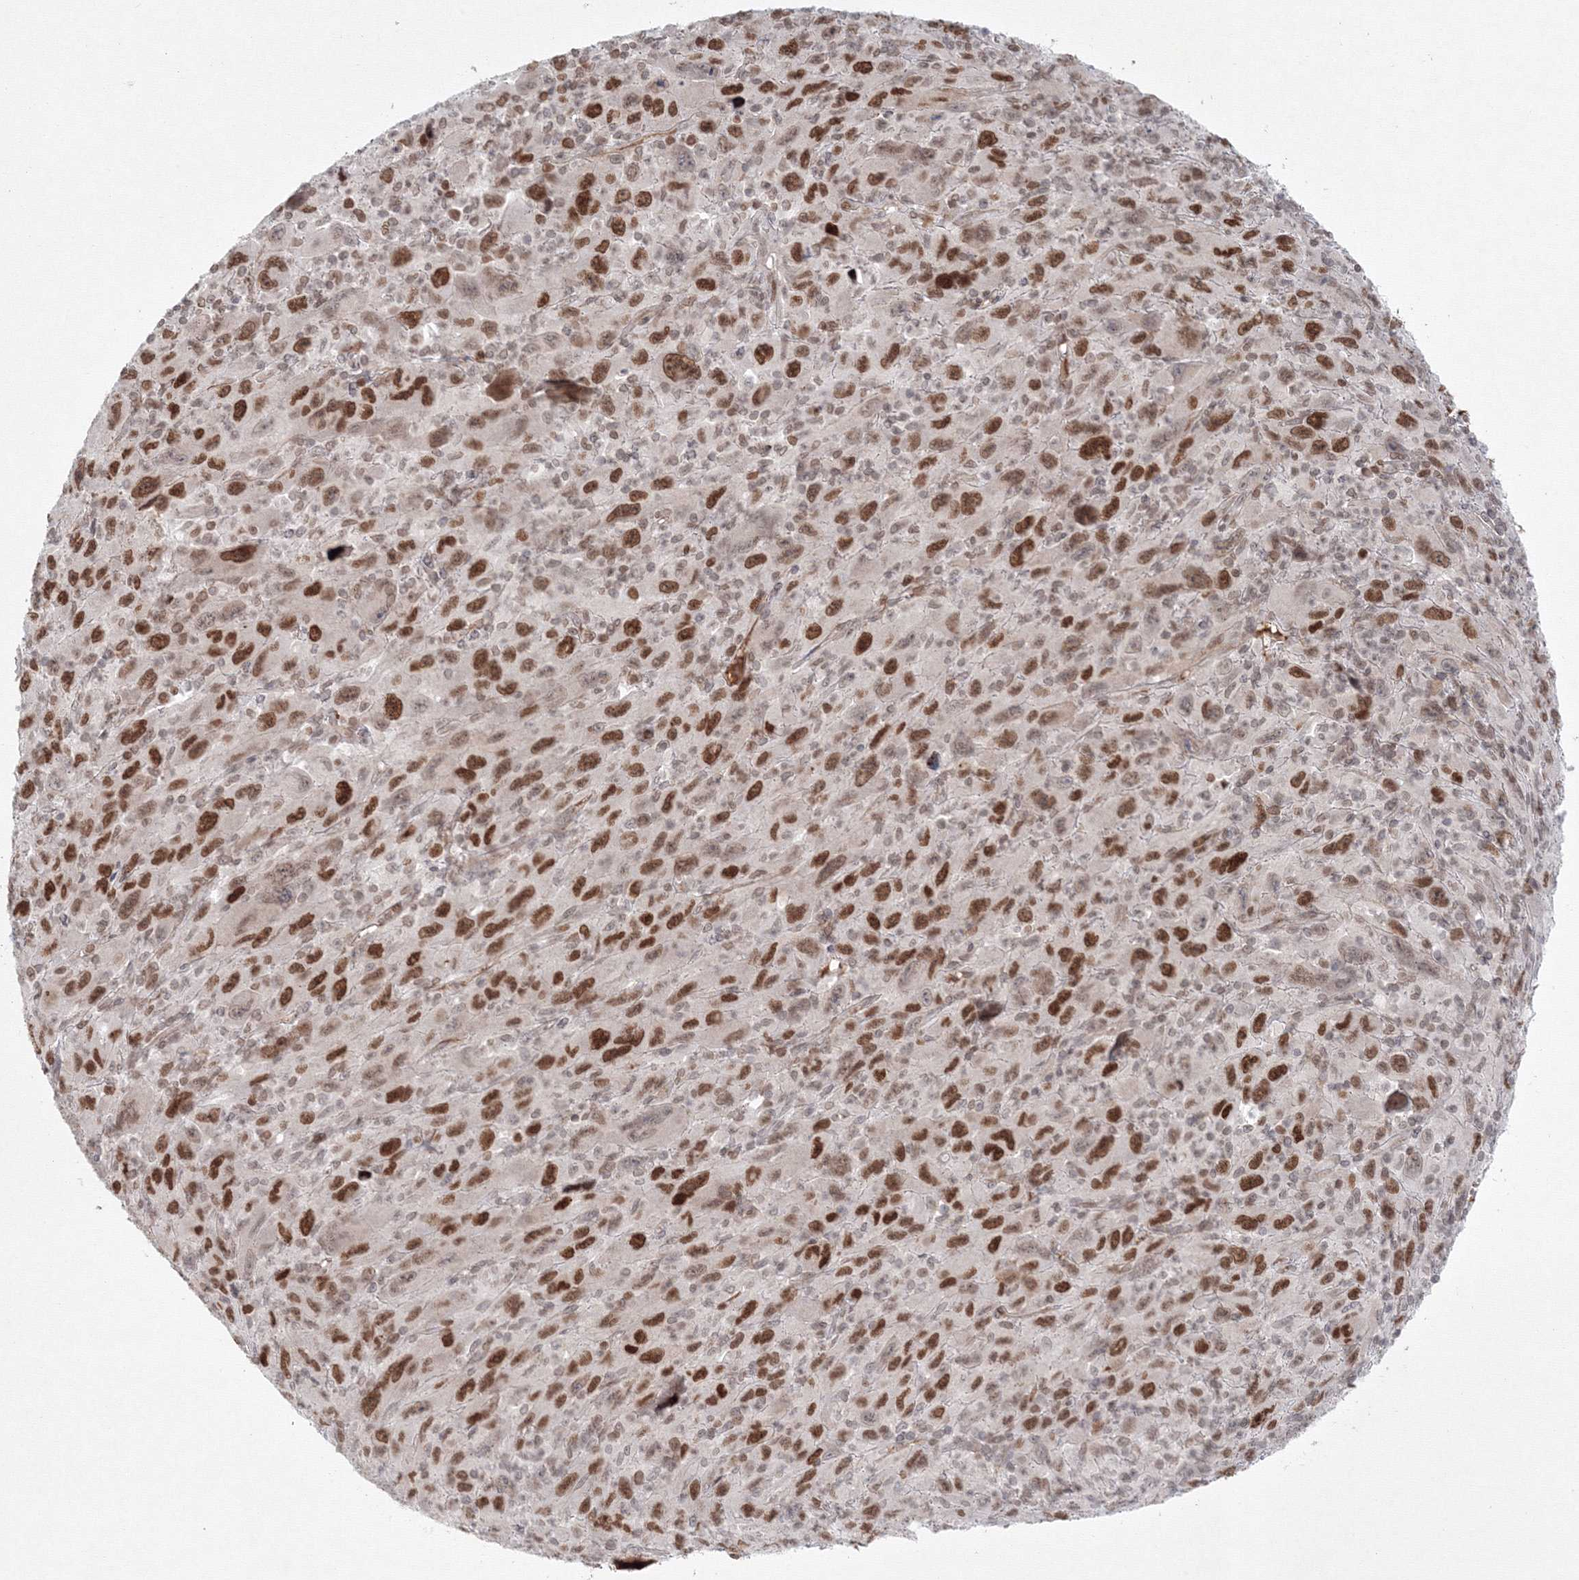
{"staining": {"intensity": "strong", "quantity": "25%-75%", "location": "nuclear"}, "tissue": "melanoma", "cell_type": "Tumor cells", "image_type": "cancer", "snomed": [{"axis": "morphology", "description": "Malignant melanoma, Metastatic site"}, {"axis": "topography", "description": "Skin"}], "caption": "Approximately 25%-75% of tumor cells in malignant melanoma (metastatic site) show strong nuclear protein expression as visualized by brown immunohistochemical staining.", "gene": "KIF4A", "patient": {"sex": "female", "age": 56}}